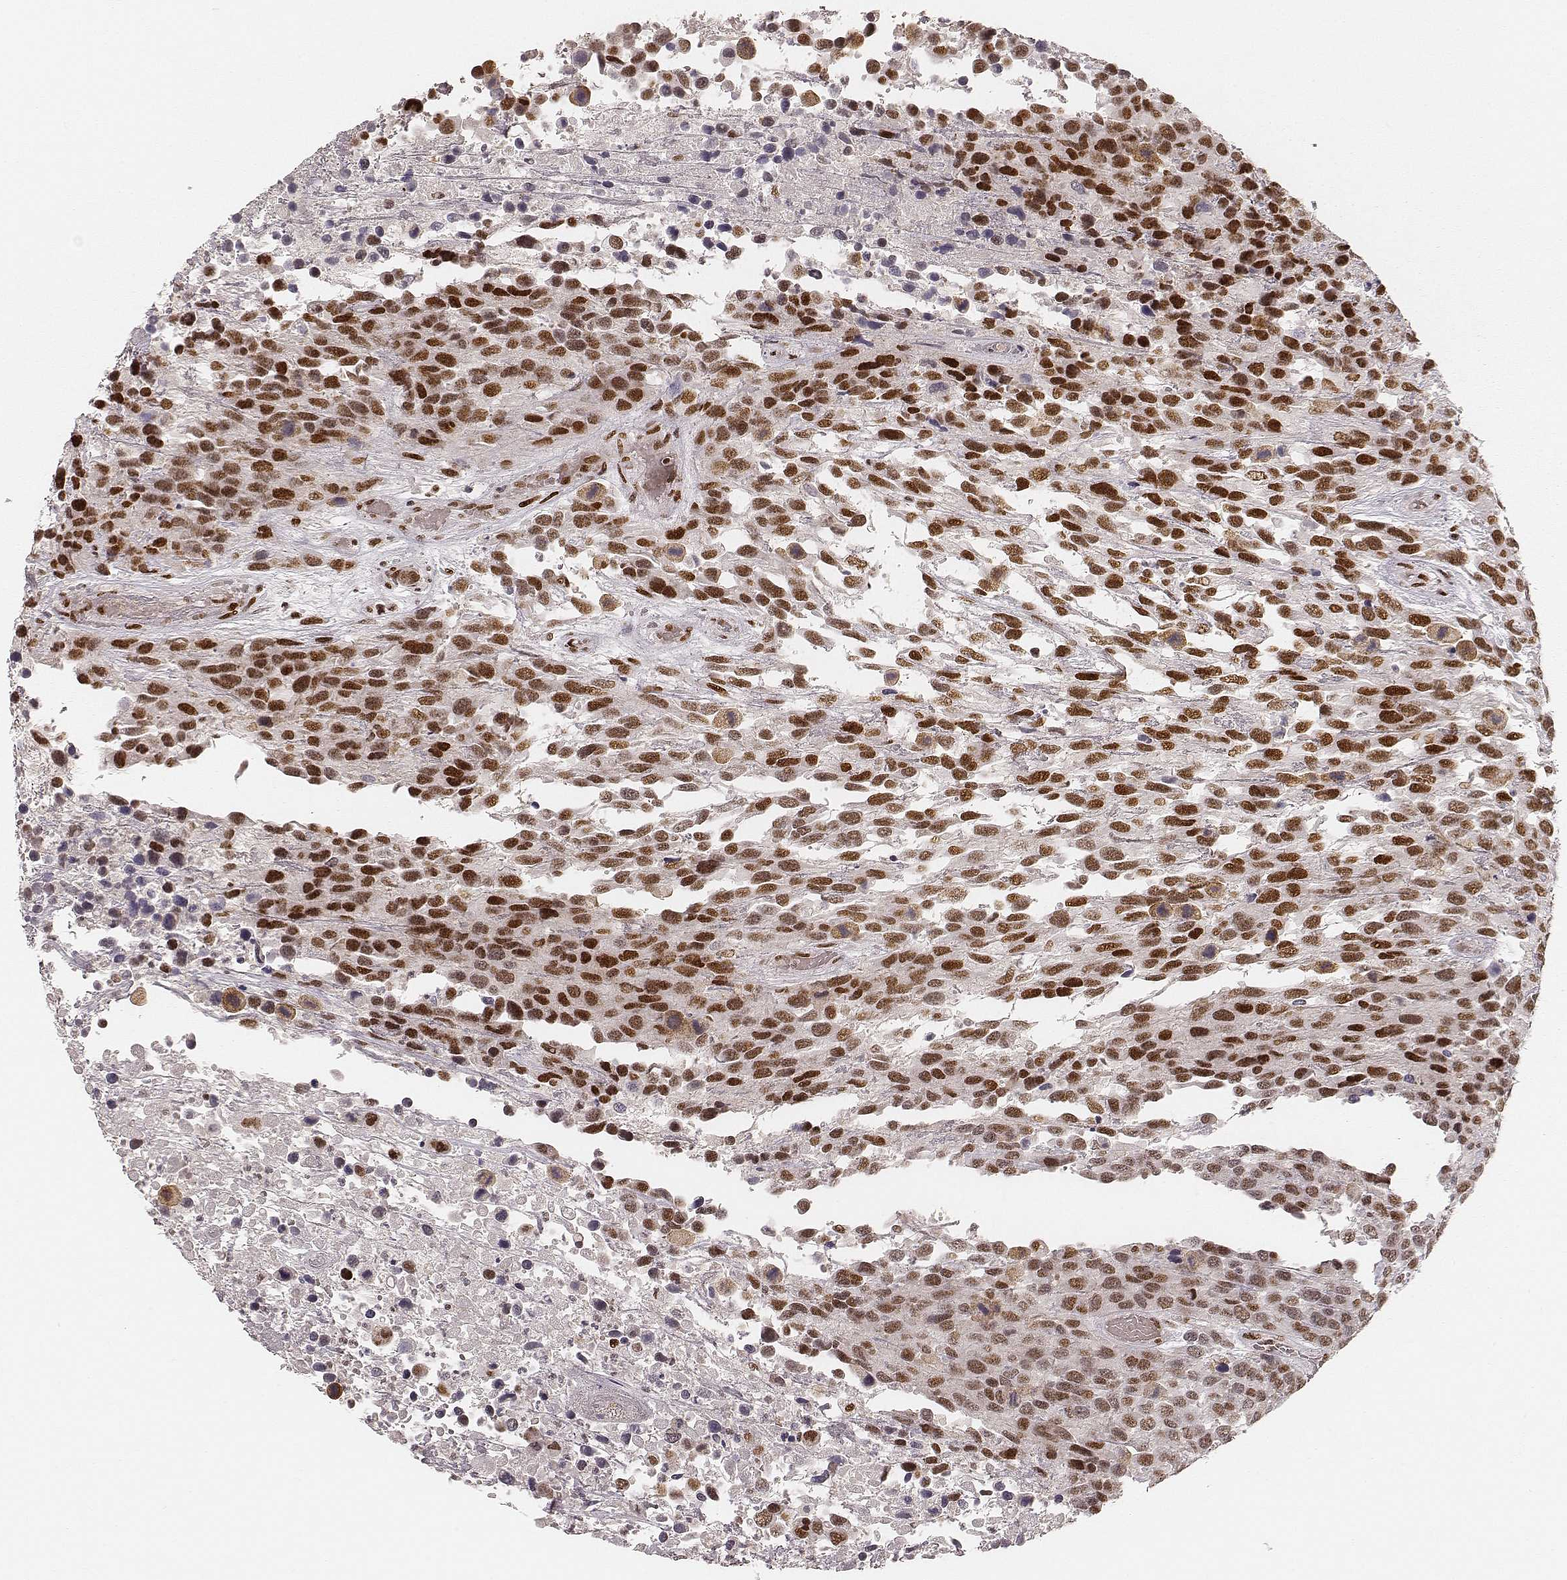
{"staining": {"intensity": "strong", "quantity": ">75%", "location": "nuclear"}, "tissue": "urothelial cancer", "cell_type": "Tumor cells", "image_type": "cancer", "snomed": [{"axis": "morphology", "description": "Urothelial carcinoma, High grade"}, {"axis": "topography", "description": "Urinary bladder"}], "caption": "Strong nuclear expression for a protein is identified in about >75% of tumor cells of urothelial cancer using immunohistochemistry.", "gene": "HNRNPC", "patient": {"sex": "female", "age": 70}}